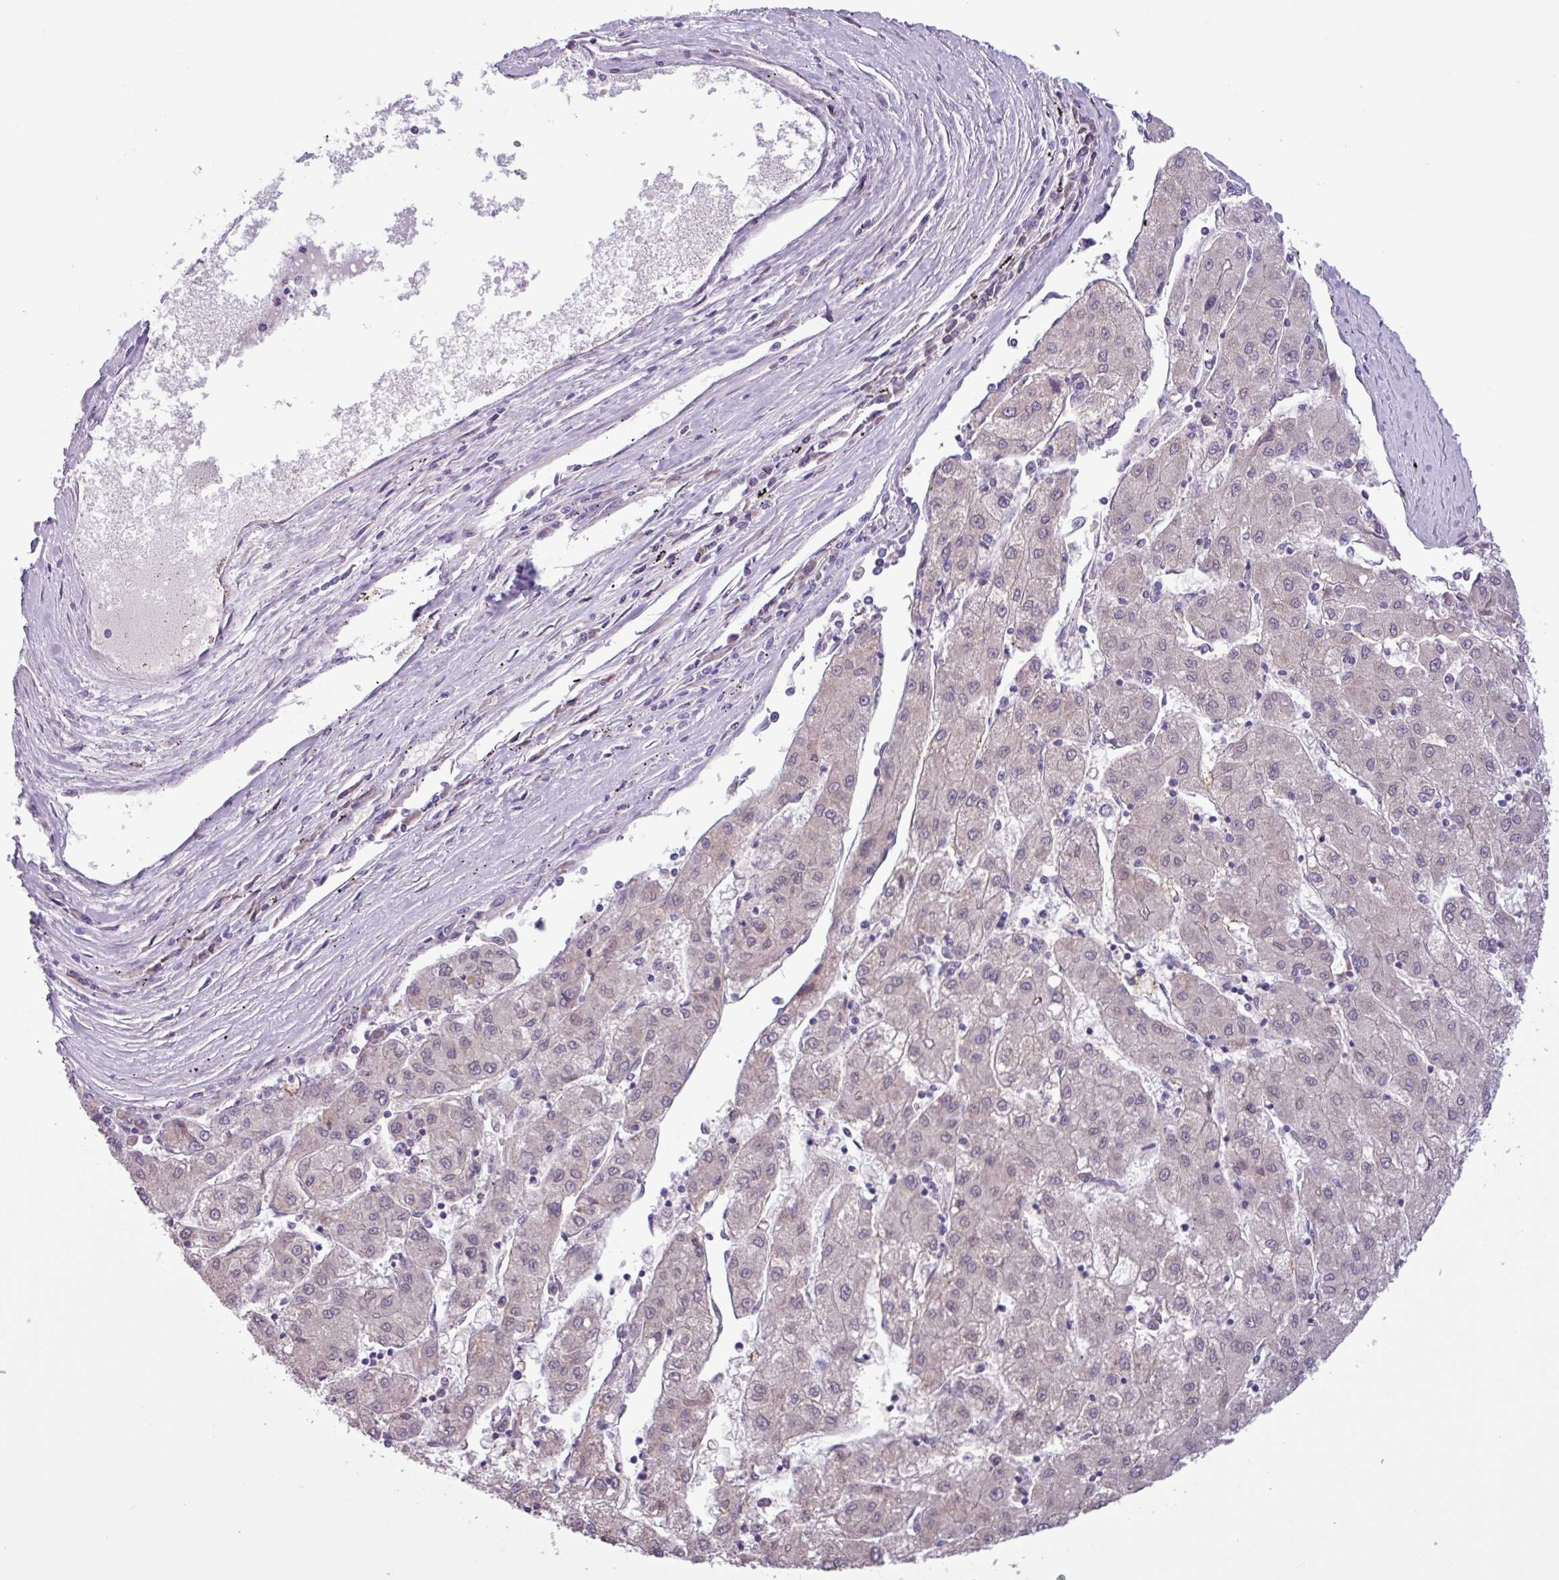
{"staining": {"intensity": "negative", "quantity": "none", "location": "none"}, "tissue": "liver cancer", "cell_type": "Tumor cells", "image_type": "cancer", "snomed": [{"axis": "morphology", "description": "Carcinoma, Hepatocellular, NOS"}, {"axis": "topography", "description": "Liver"}], "caption": "Image shows no protein positivity in tumor cells of liver hepatocellular carcinoma tissue.", "gene": "C20orf27", "patient": {"sex": "male", "age": 72}}